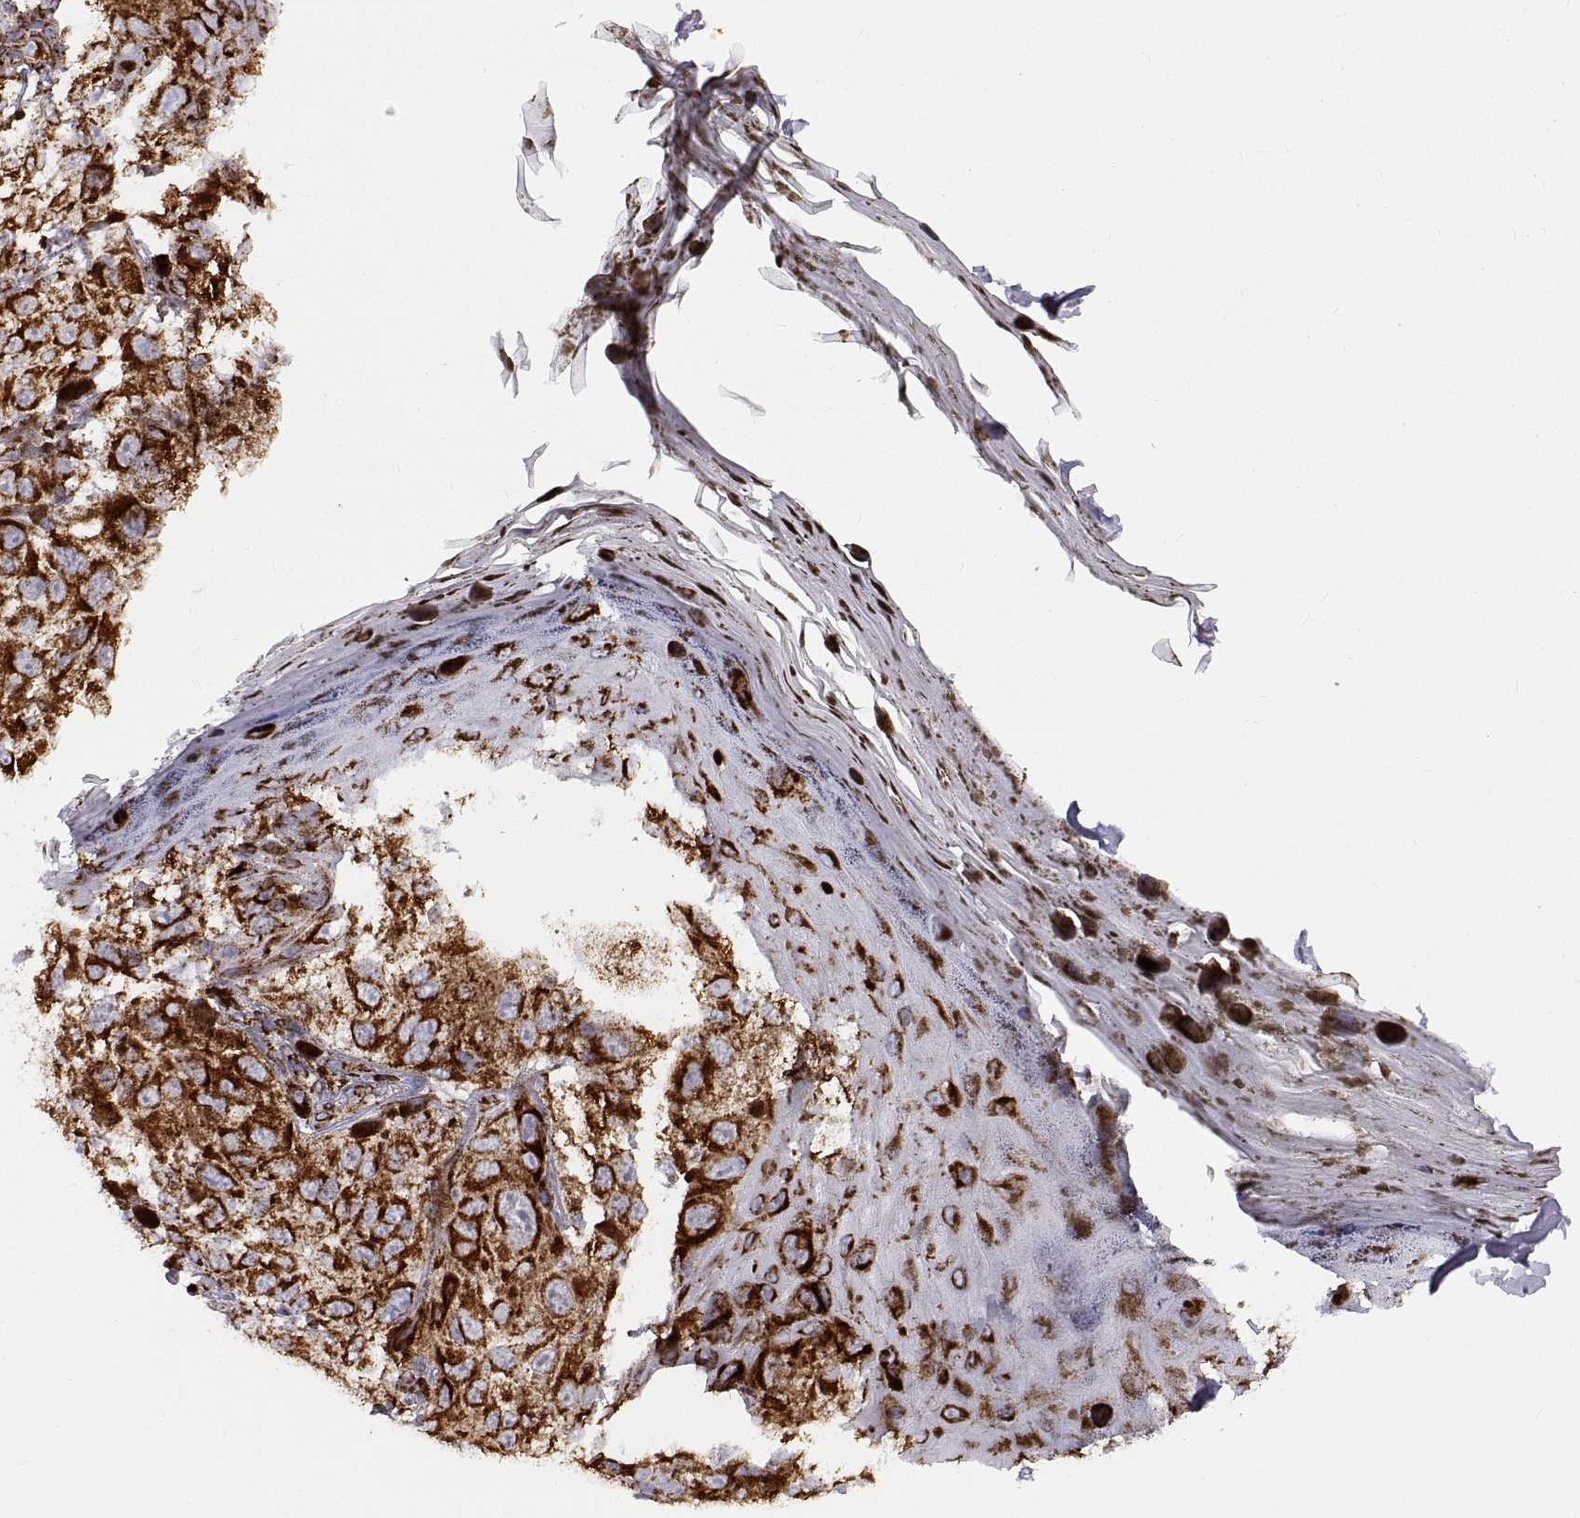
{"staining": {"intensity": "strong", "quantity": ">75%", "location": "cytoplasmic/membranous"}, "tissue": "melanoma", "cell_type": "Tumor cells", "image_type": "cancer", "snomed": [{"axis": "morphology", "description": "Malignant melanoma, NOS"}, {"axis": "topography", "description": "Skin"}], "caption": "Malignant melanoma stained with immunohistochemistry (IHC) demonstrates strong cytoplasmic/membranous staining in approximately >75% of tumor cells.", "gene": "ARSD", "patient": {"sex": "male", "age": 36}}